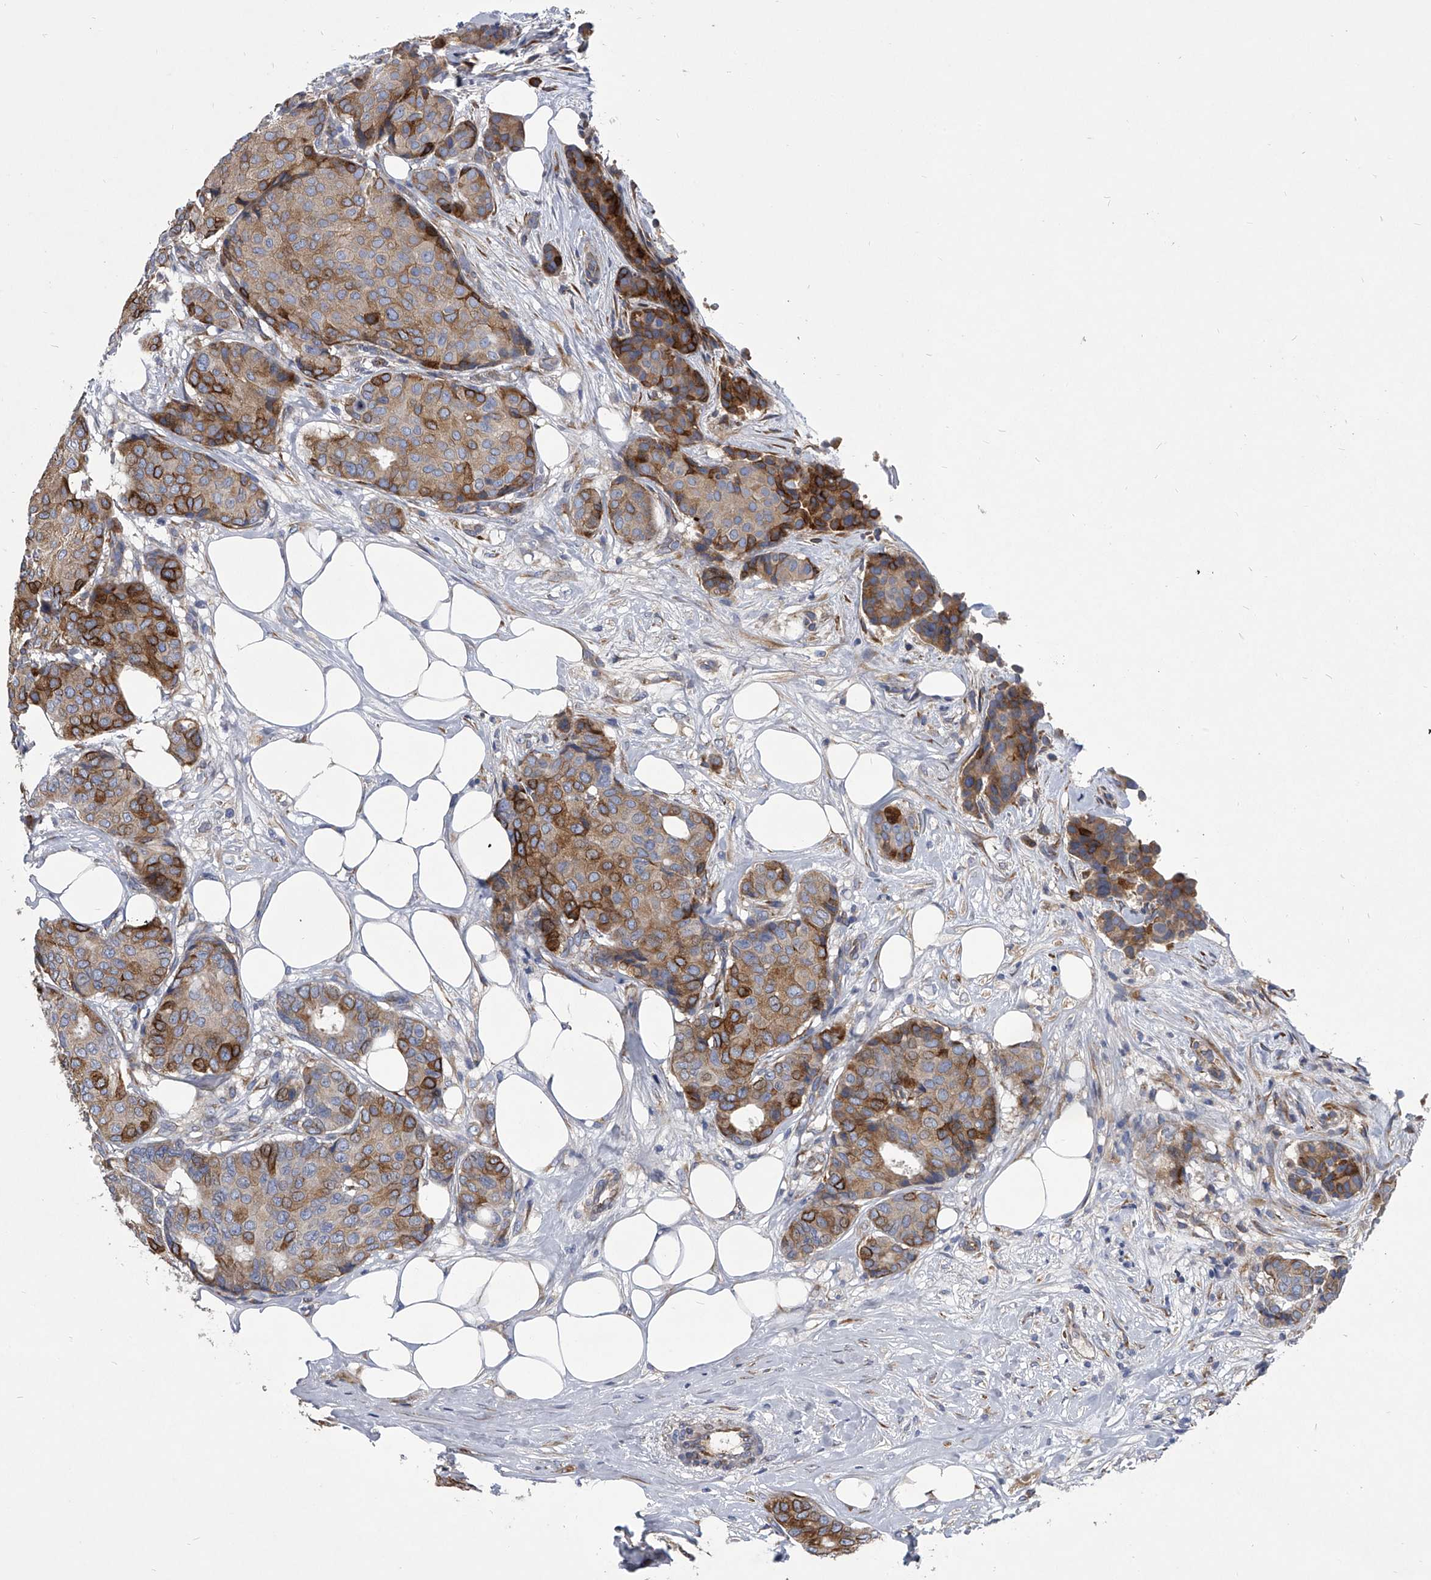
{"staining": {"intensity": "moderate", "quantity": ">75%", "location": "cytoplasmic/membranous"}, "tissue": "breast cancer", "cell_type": "Tumor cells", "image_type": "cancer", "snomed": [{"axis": "morphology", "description": "Duct carcinoma"}, {"axis": "topography", "description": "Breast"}], "caption": "Moderate cytoplasmic/membranous staining for a protein is seen in approximately >75% of tumor cells of breast cancer using immunohistochemistry.", "gene": "CCR4", "patient": {"sex": "female", "age": 75}}